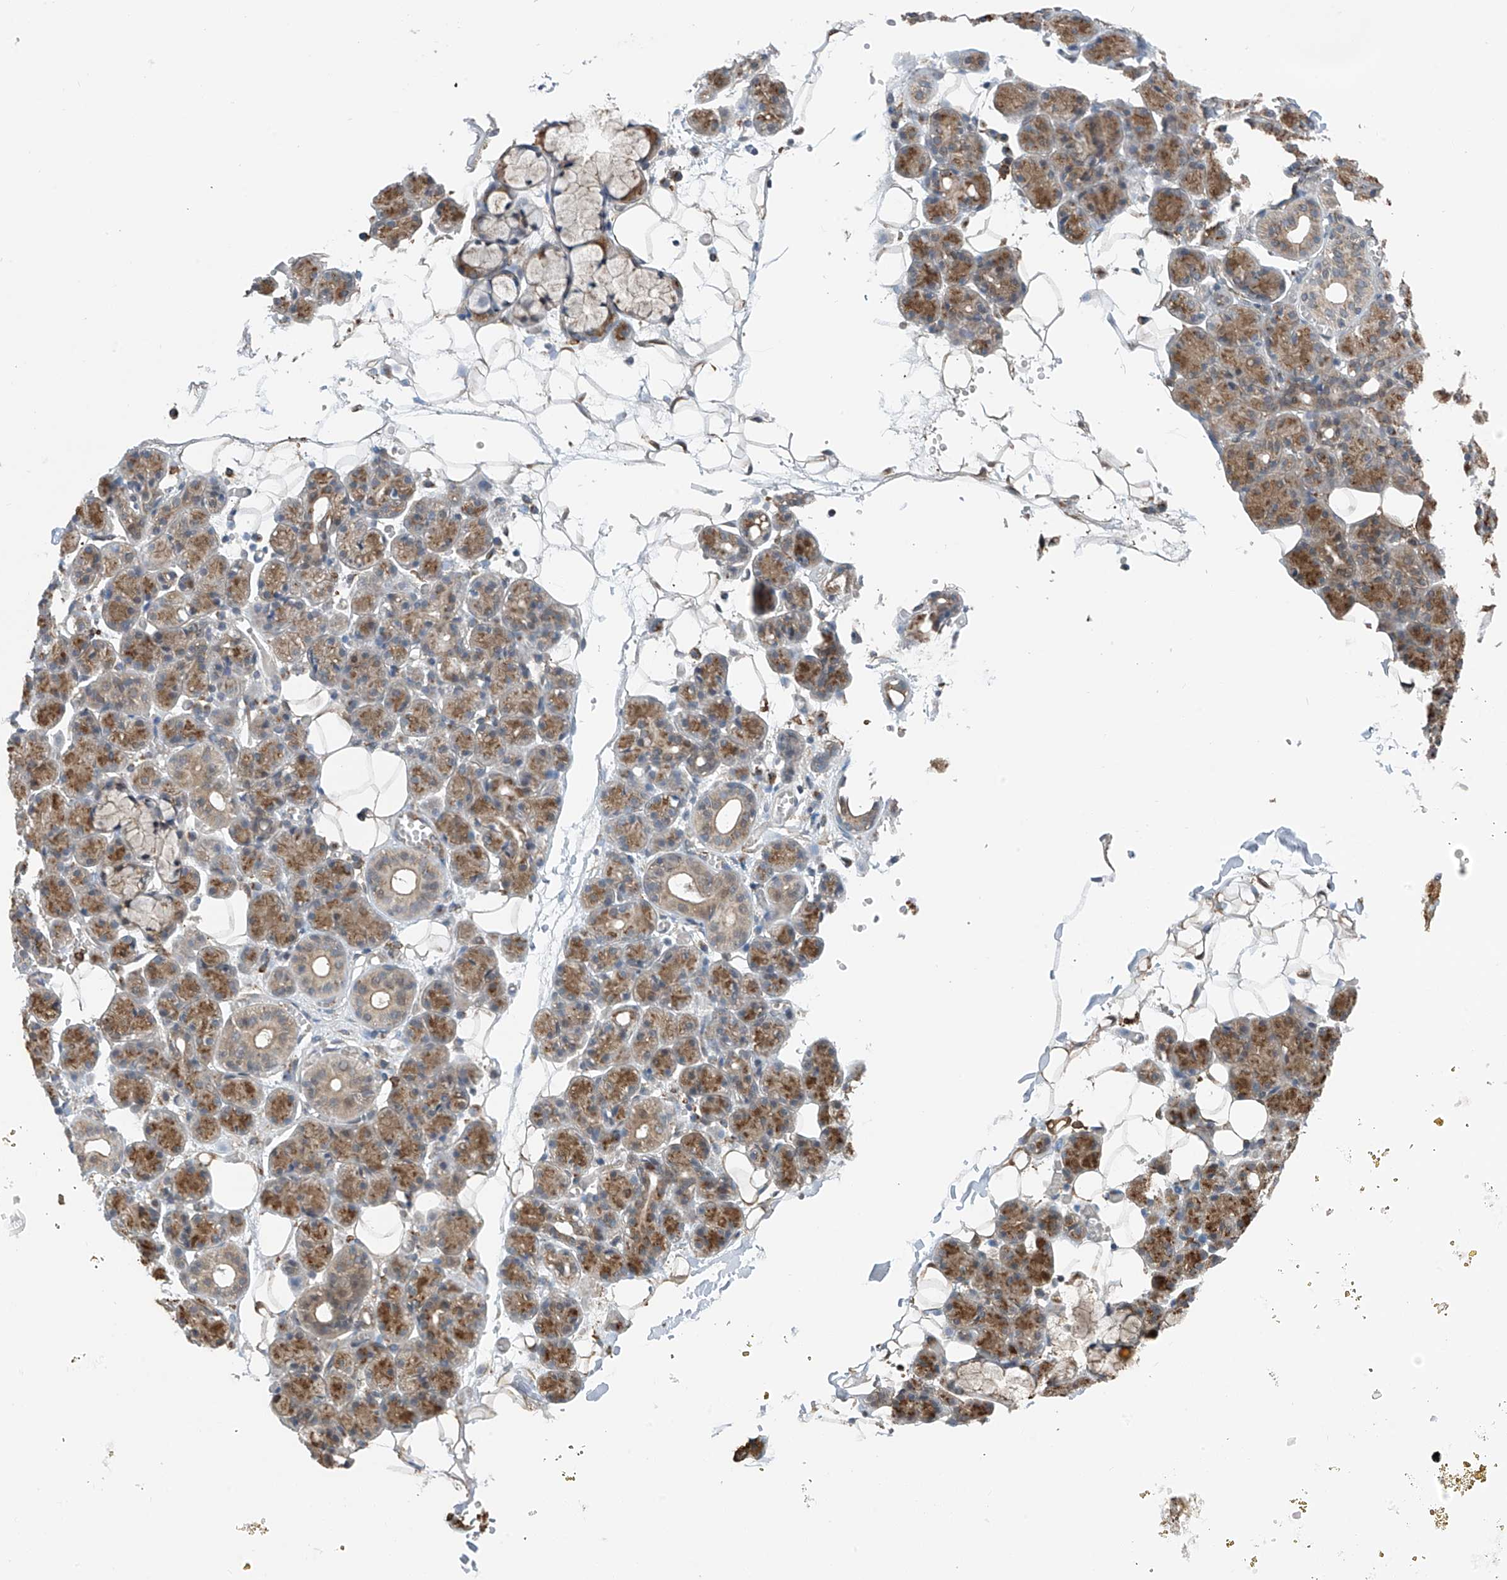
{"staining": {"intensity": "moderate", "quantity": ">75%", "location": "cytoplasmic/membranous"}, "tissue": "salivary gland", "cell_type": "Glandular cells", "image_type": "normal", "snomed": [{"axis": "morphology", "description": "Normal tissue, NOS"}, {"axis": "topography", "description": "Salivary gland"}], "caption": "A brown stain shows moderate cytoplasmic/membranous expression of a protein in glandular cells of unremarkable human salivary gland.", "gene": "ZNF189", "patient": {"sex": "male", "age": 63}}